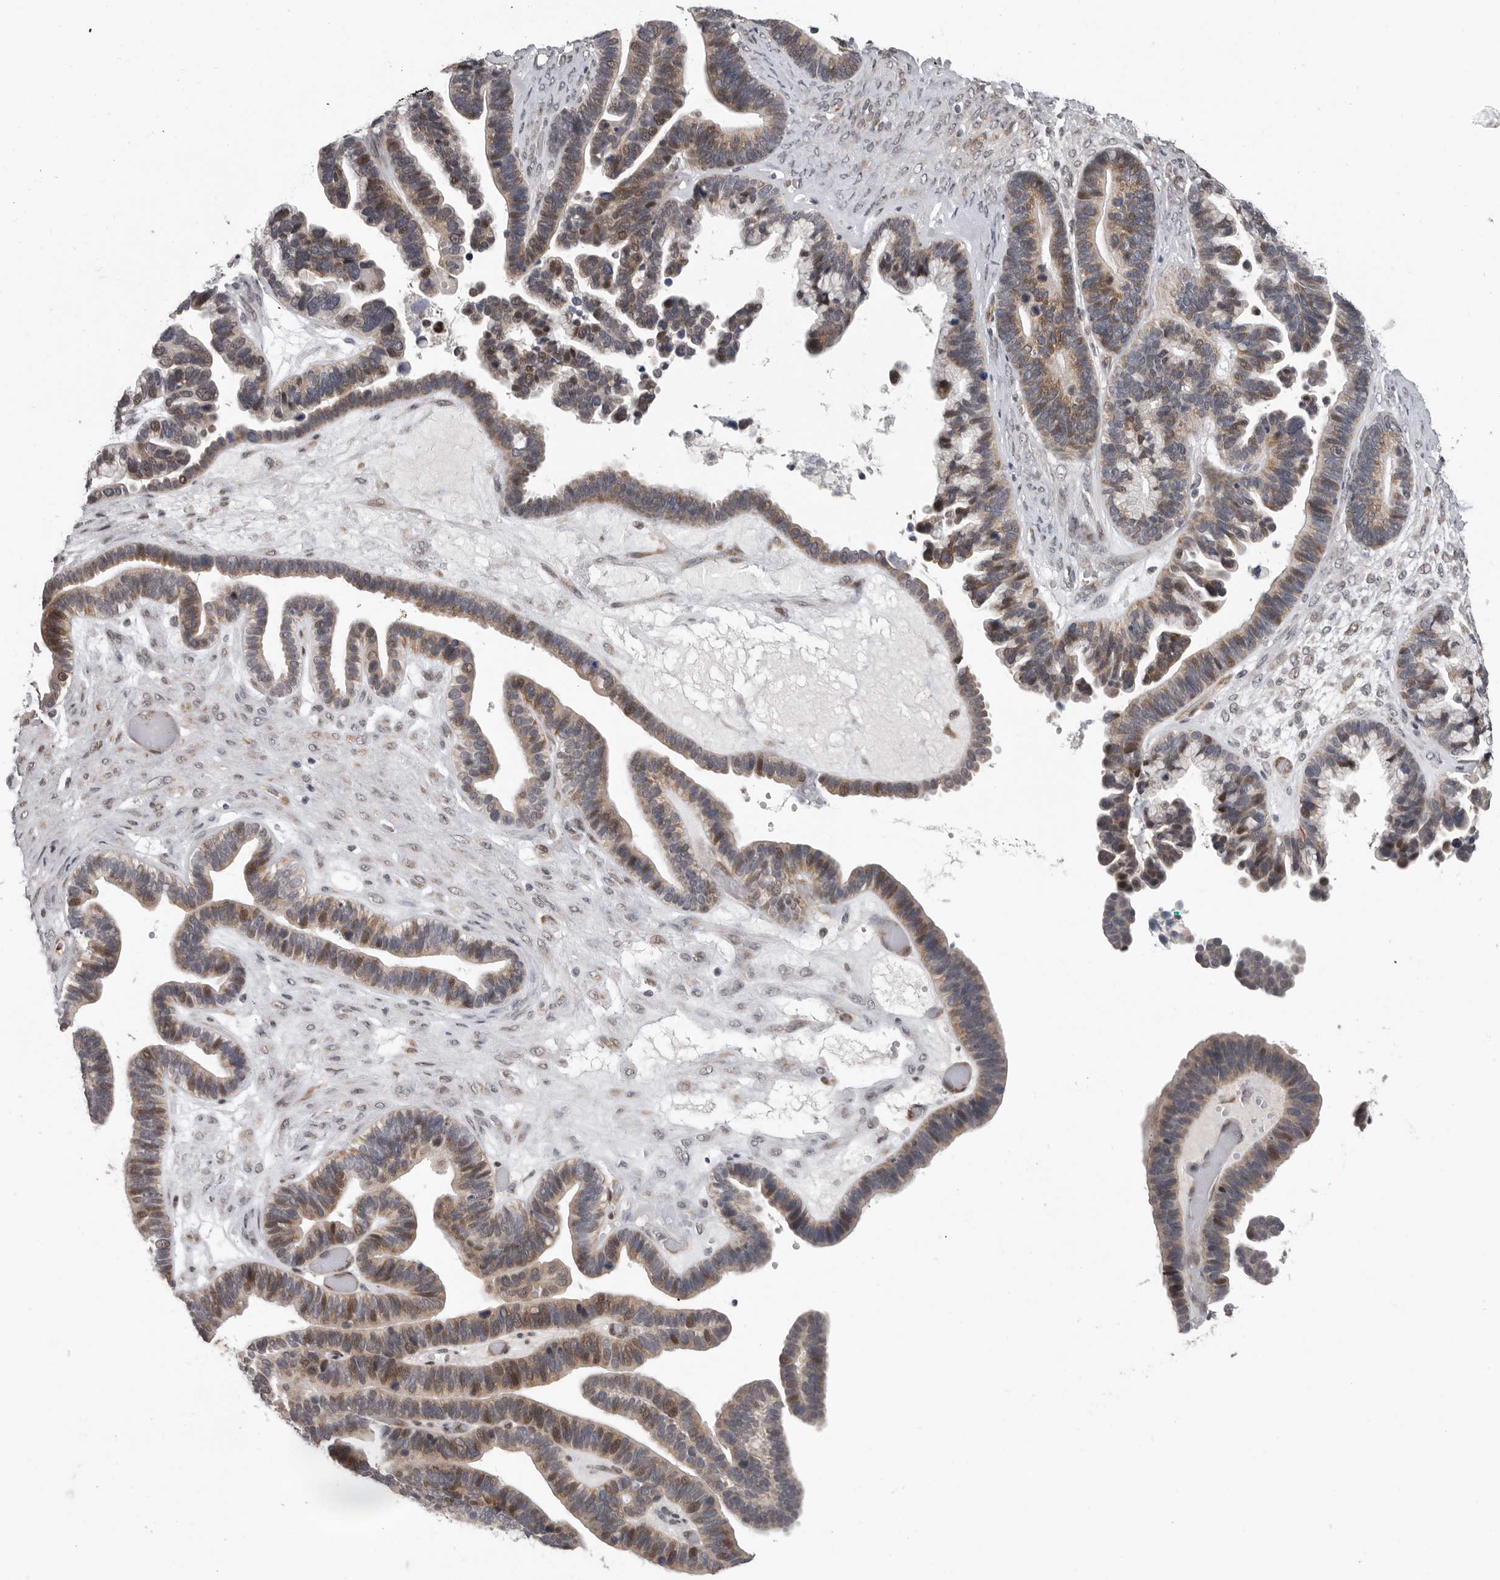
{"staining": {"intensity": "weak", "quantity": "25%-75%", "location": "cytoplasmic/membranous,nuclear"}, "tissue": "ovarian cancer", "cell_type": "Tumor cells", "image_type": "cancer", "snomed": [{"axis": "morphology", "description": "Cystadenocarcinoma, serous, NOS"}, {"axis": "topography", "description": "Ovary"}], "caption": "IHC (DAB (3,3'-diaminobenzidine)) staining of human ovarian cancer (serous cystadenocarcinoma) exhibits weak cytoplasmic/membranous and nuclear protein expression in about 25%-75% of tumor cells.", "gene": "RALGPS2", "patient": {"sex": "female", "age": 56}}